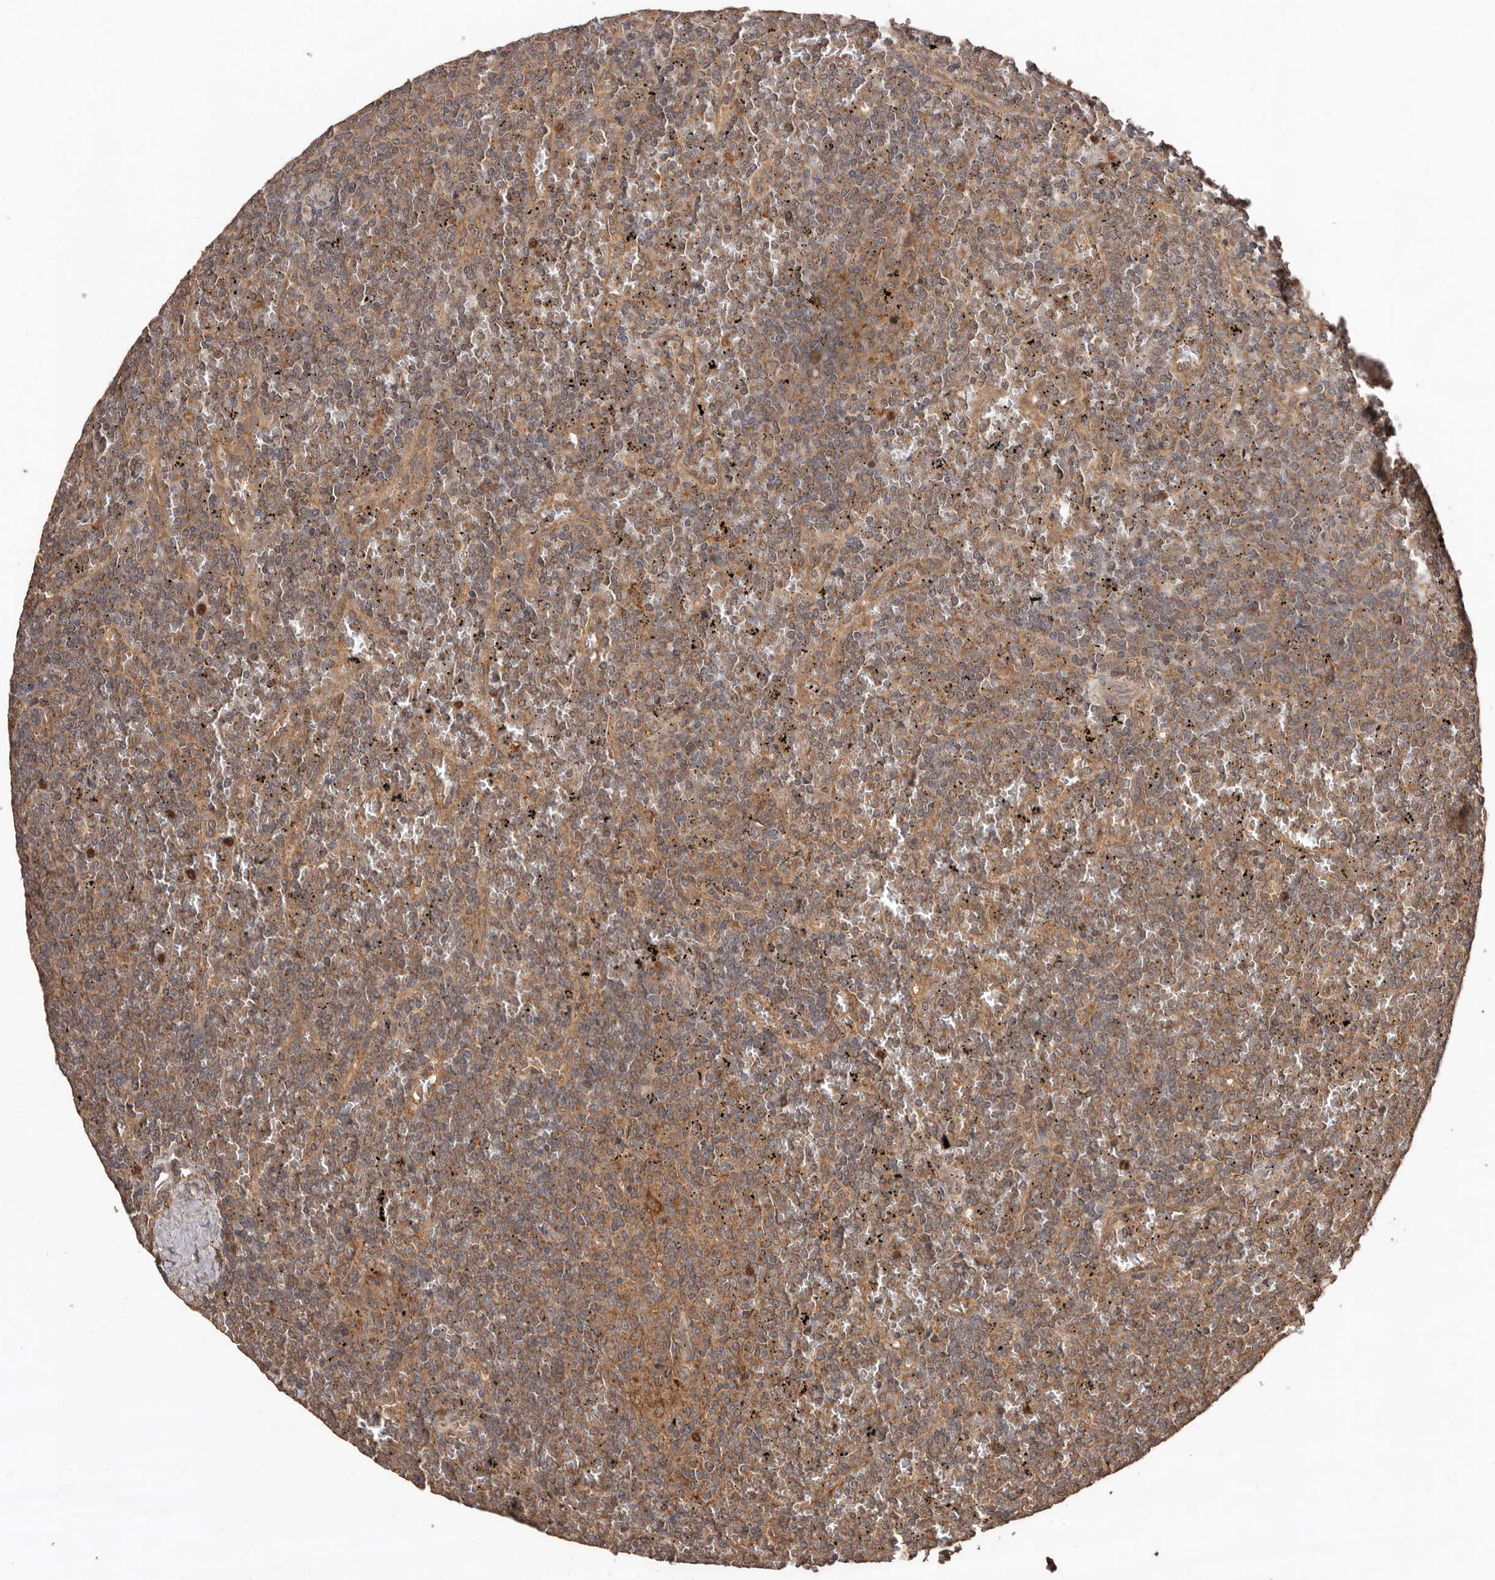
{"staining": {"intensity": "moderate", "quantity": ">75%", "location": "cytoplasmic/membranous"}, "tissue": "lymphoma", "cell_type": "Tumor cells", "image_type": "cancer", "snomed": [{"axis": "morphology", "description": "Malignant lymphoma, non-Hodgkin's type, Low grade"}, {"axis": "topography", "description": "Spleen"}], "caption": "Lymphoma stained for a protein reveals moderate cytoplasmic/membranous positivity in tumor cells.", "gene": "RWDD1", "patient": {"sex": "female", "age": 19}}